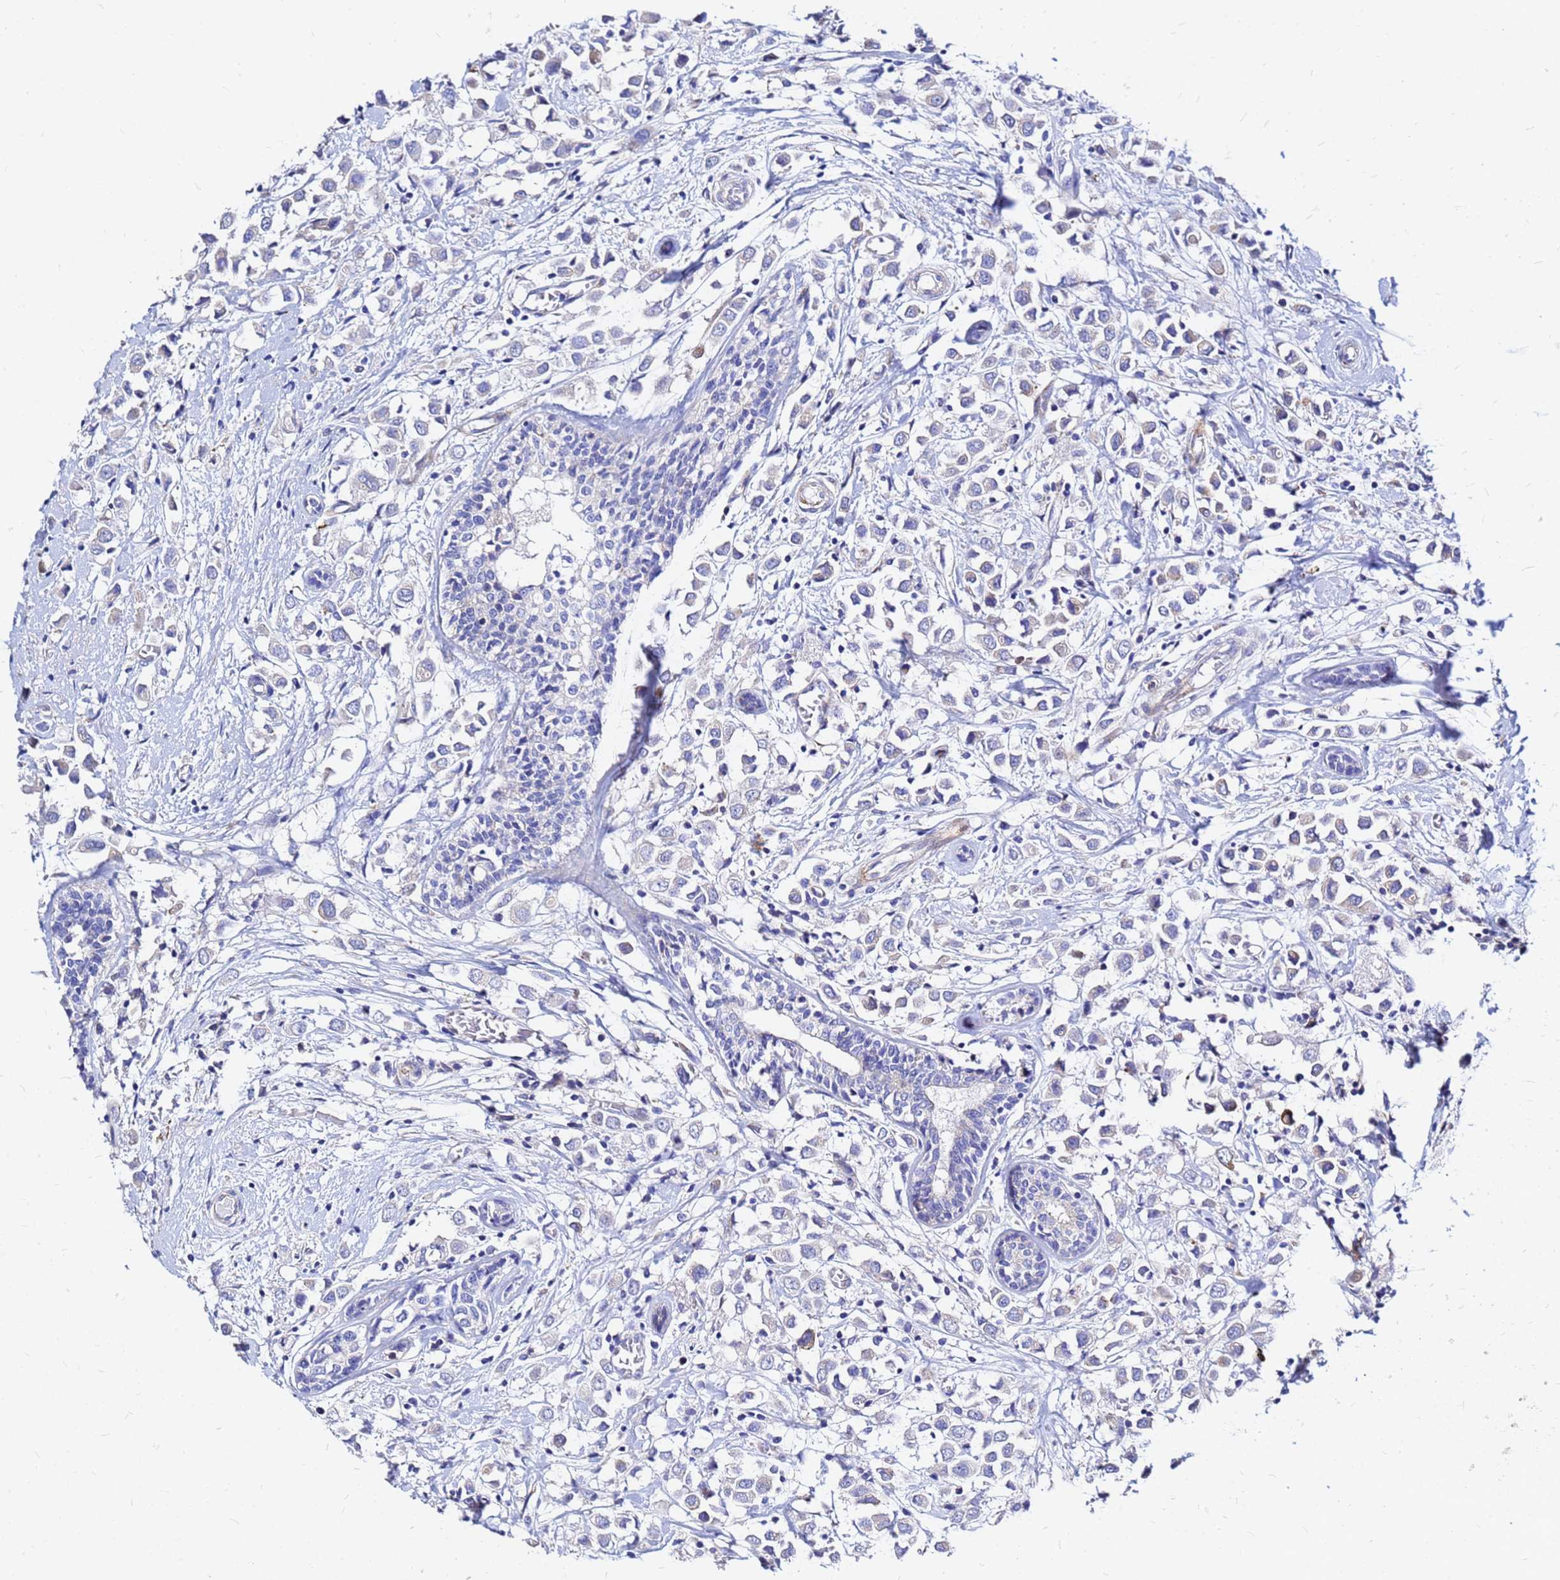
{"staining": {"intensity": "negative", "quantity": "none", "location": "none"}, "tissue": "breast cancer", "cell_type": "Tumor cells", "image_type": "cancer", "snomed": [{"axis": "morphology", "description": "Duct carcinoma"}, {"axis": "topography", "description": "Breast"}], "caption": "DAB immunohistochemical staining of breast cancer shows no significant positivity in tumor cells.", "gene": "TUBA8", "patient": {"sex": "female", "age": 61}}